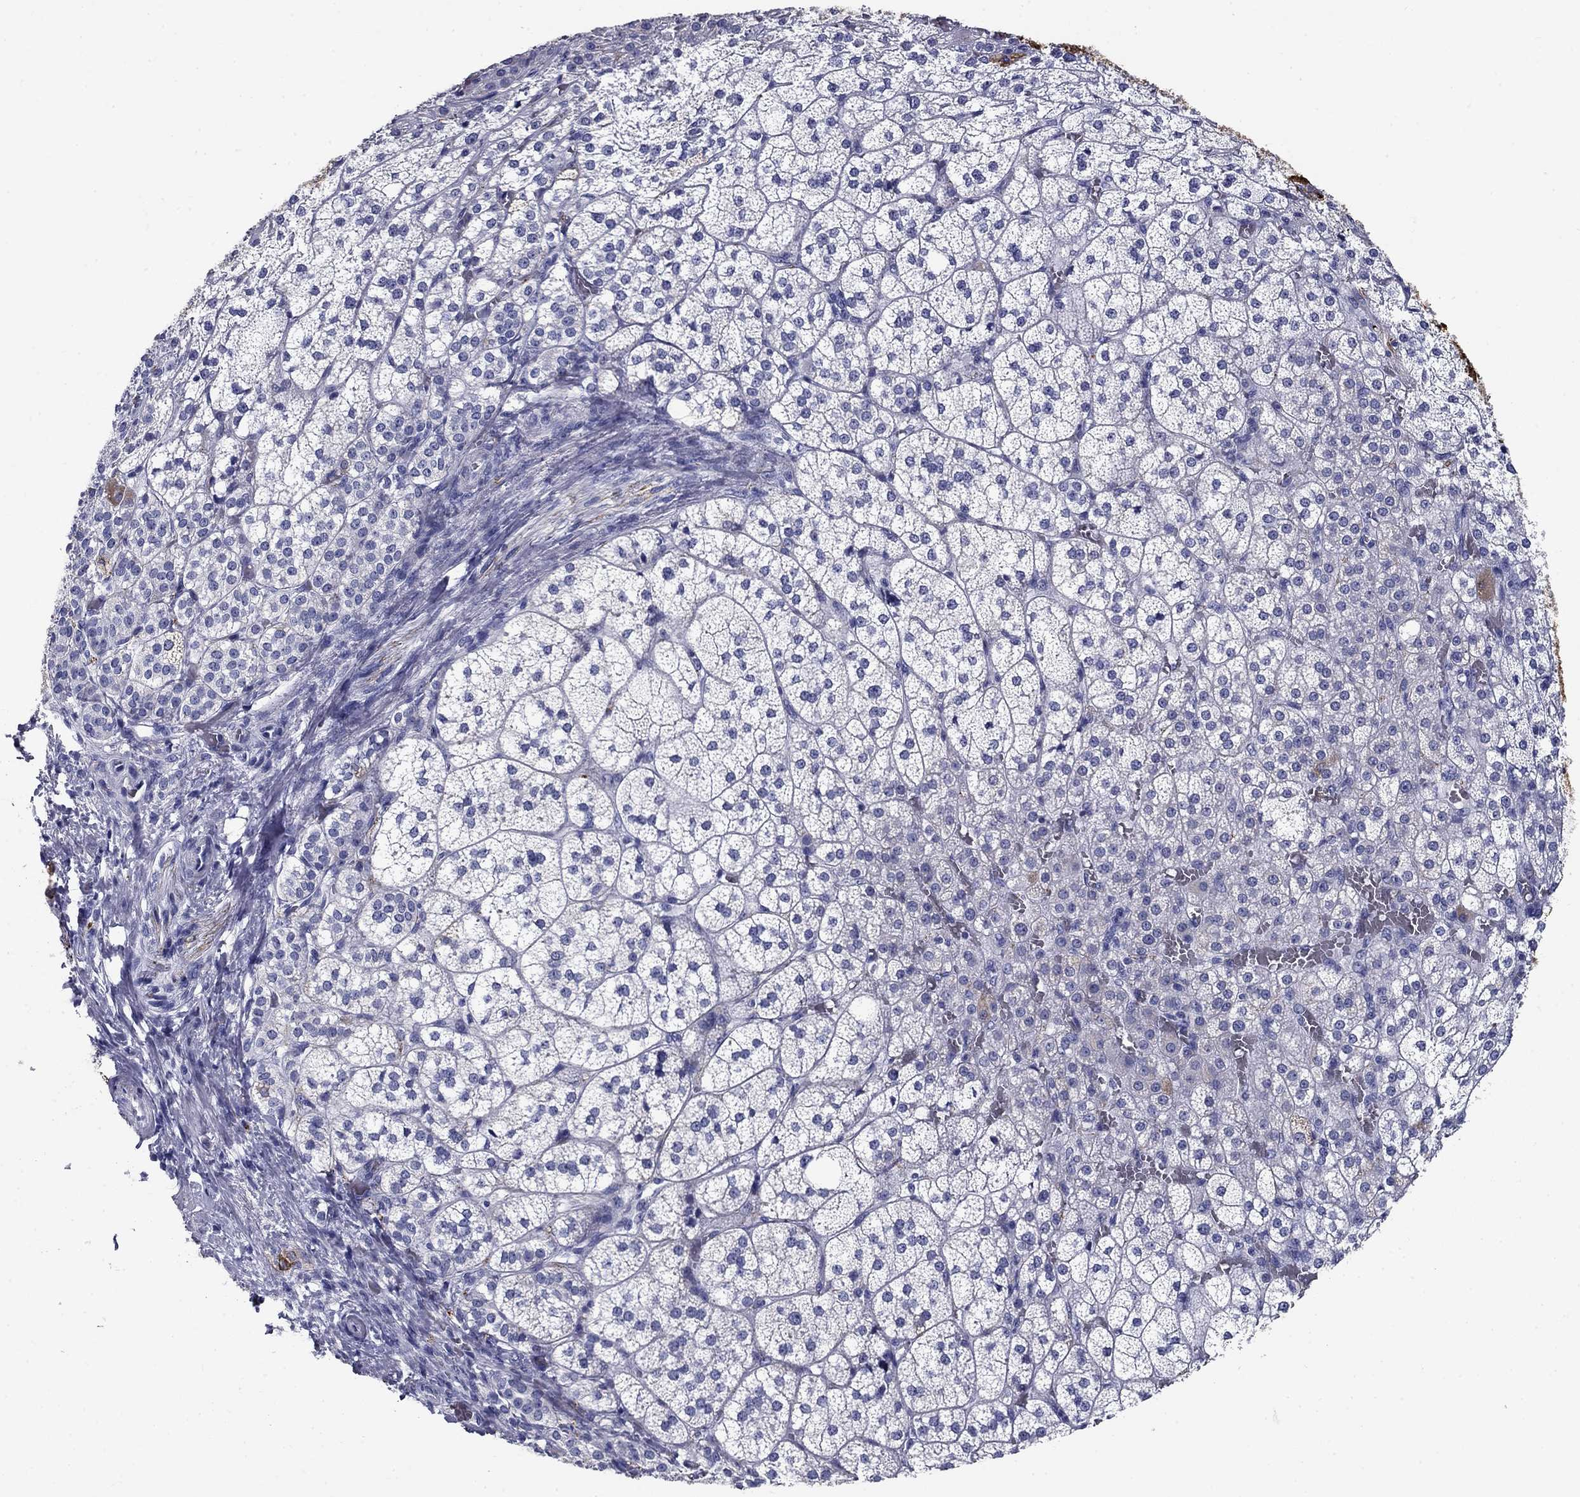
{"staining": {"intensity": "negative", "quantity": "none", "location": "none"}, "tissue": "adrenal gland", "cell_type": "Glandular cells", "image_type": "normal", "snomed": [{"axis": "morphology", "description": "Normal tissue, NOS"}, {"axis": "topography", "description": "Adrenal gland"}], "caption": "Micrograph shows no significant protein staining in glandular cells of benign adrenal gland.", "gene": "UPB1", "patient": {"sex": "female", "age": 60}}